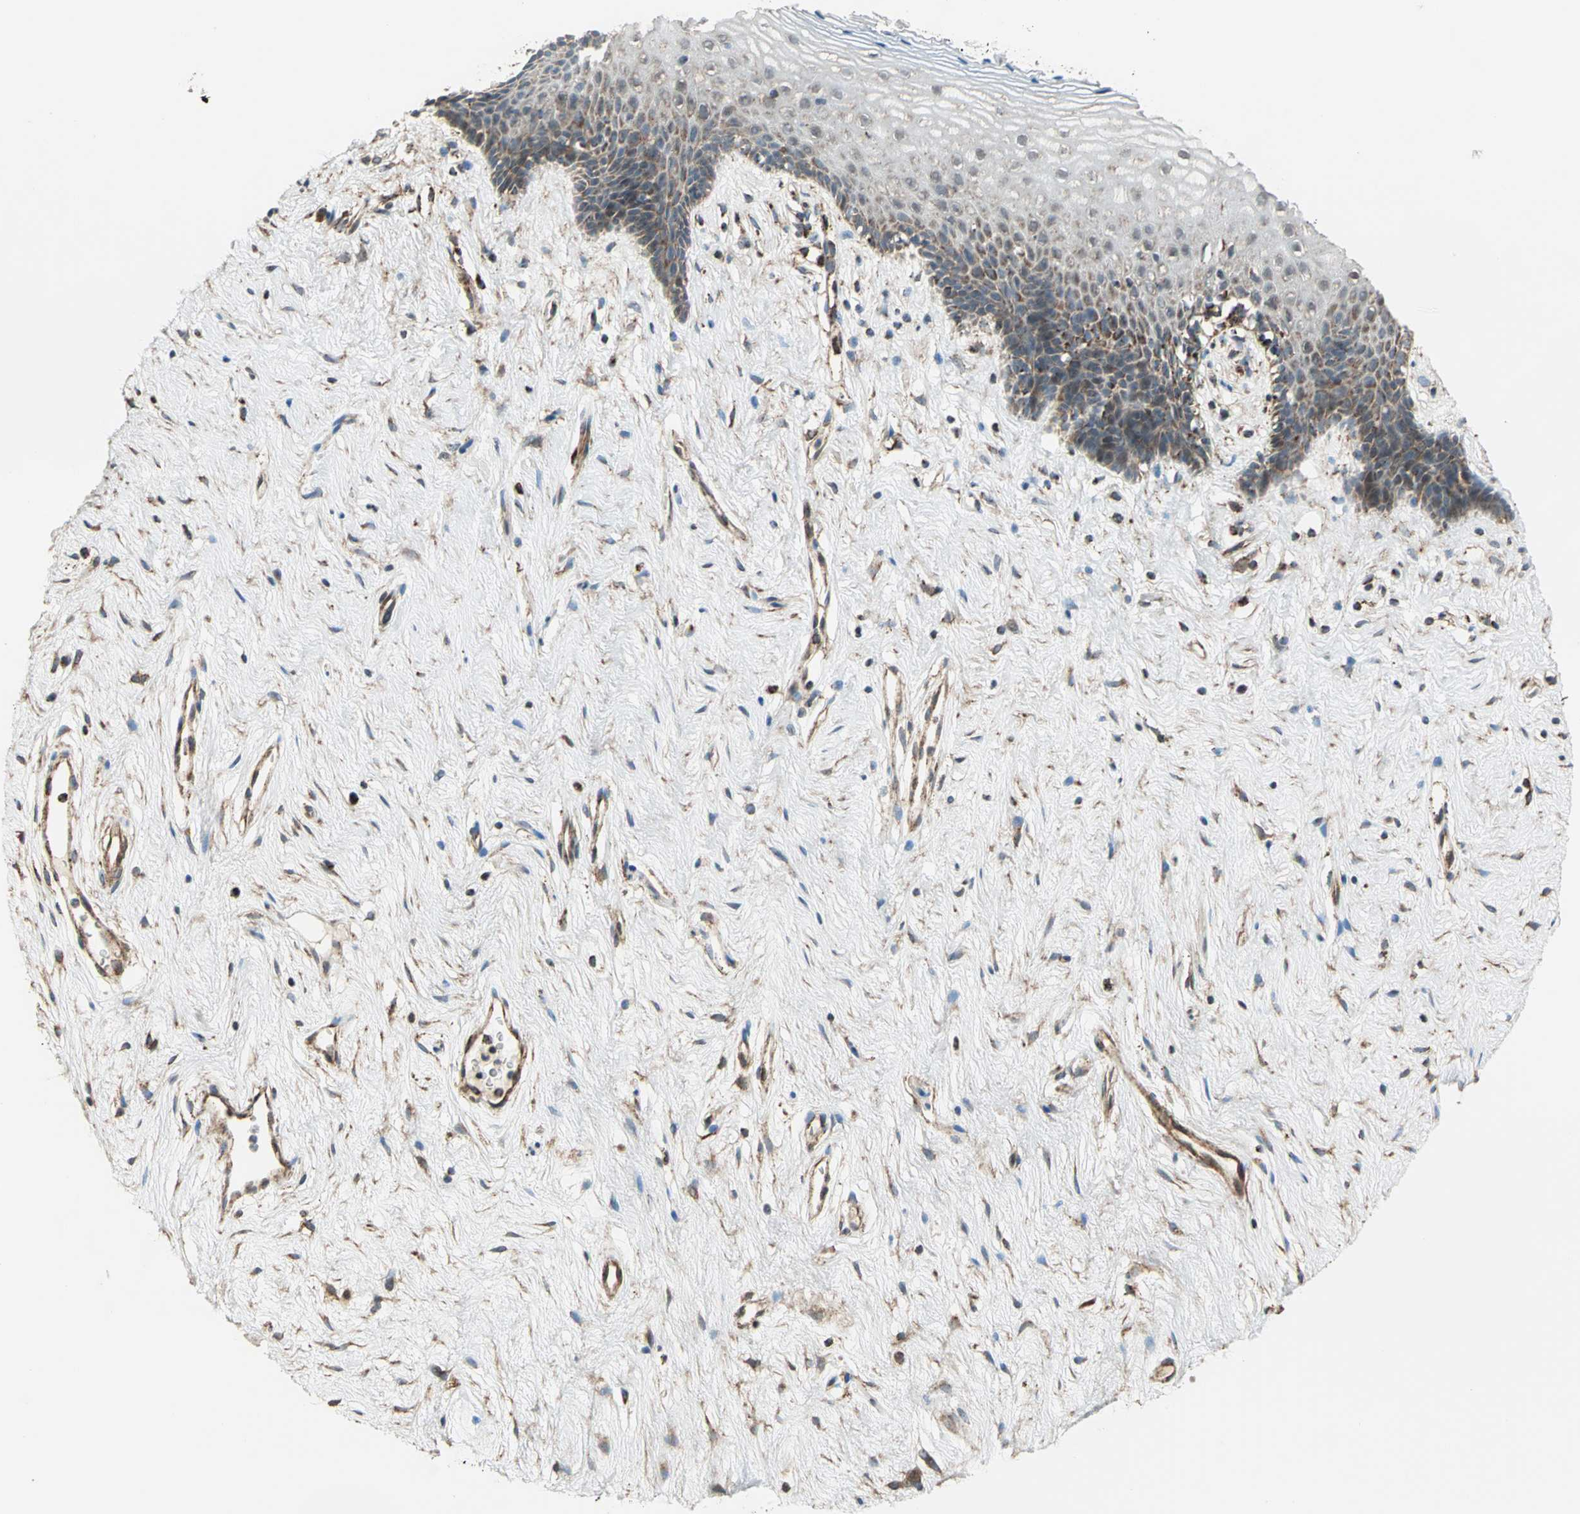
{"staining": {"intensity": "moderate", "quantity": ">75%", "location": "cytoplasmic/membranous"}, "tissue": "vagina", "cell_type": "Squamous epithelial cells", "image_type": "normal", "snomed": [{"axis": "morphology", "description": "Normal tissue, NOS"}, {"axis": "topography", "description": "Vagina"}], "caption": "Squamous epithelial cells exhibit moderate cytoplasmic/membranous expression in approximately >75% of cells in benign vagina. The staining was performed using DAB to visualize the protein expression in brown, while the nuclei were stained in blue with hematoxylin (Magnification: 20x).", "gene": "MRPS22", "patient": {"sex": "female", "age": 44}}